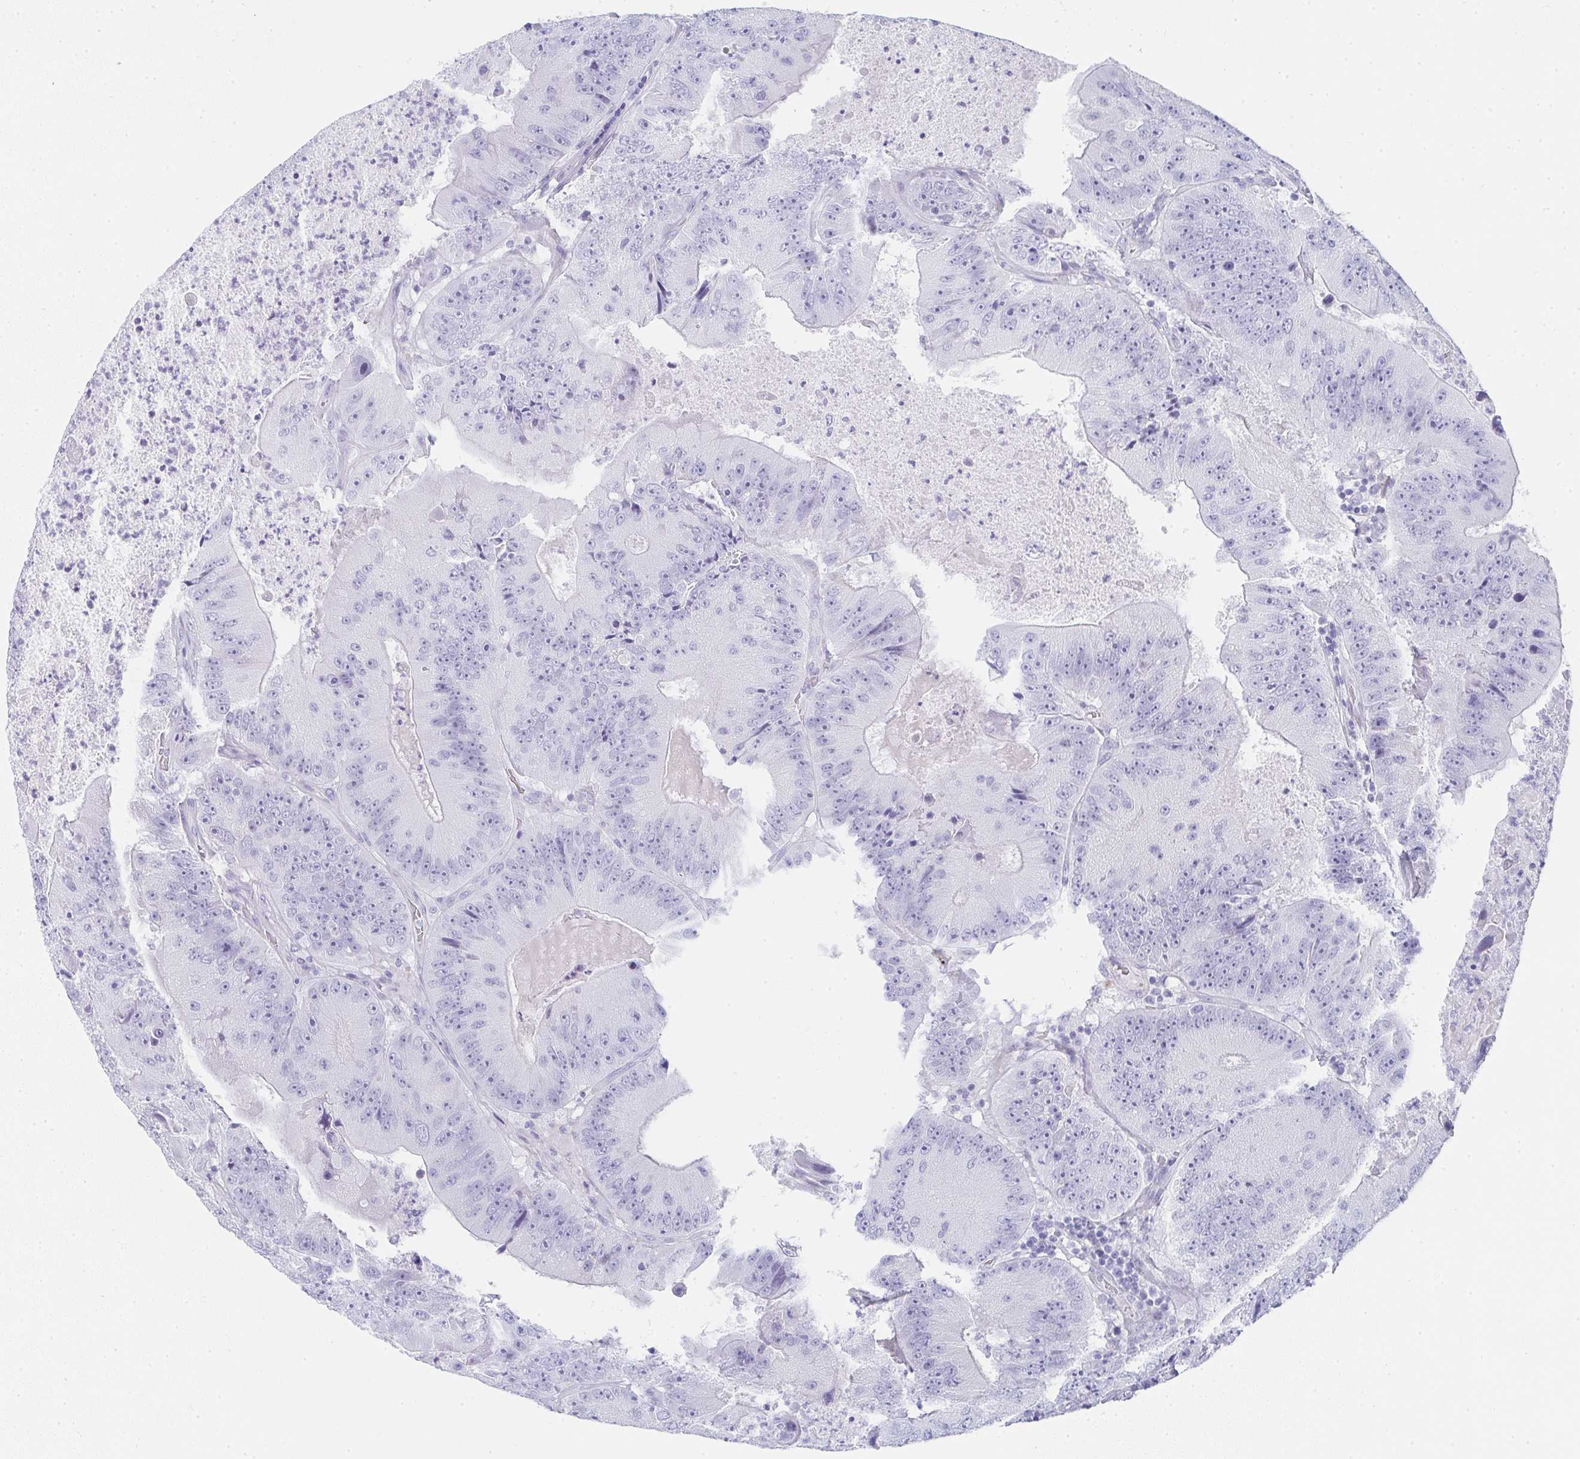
{"staining": {"intensity": "negative", "quantity": "none", "location": "none"}, "tissue": "colorectal cancer", "cell_type": "Tumor cells", "image_type": "cancer", "snomed": [{"axis": "morphology", "description": "Adenocarcinoma, NOS"}, {"axis": "topography", "description": "Colon"}], "caption": "DAB (3,3'-diaminobenzidine) immunohistochemical staining of human colorectal cancer (adenocarcinoma) reveals no significant staining in tumor cells. The staining is performed using DAB brown chromogen with nuclei counter-stained in using hematoxylin.", "gene": "PRND", "patient": {"sex": "female", "age": 86}}